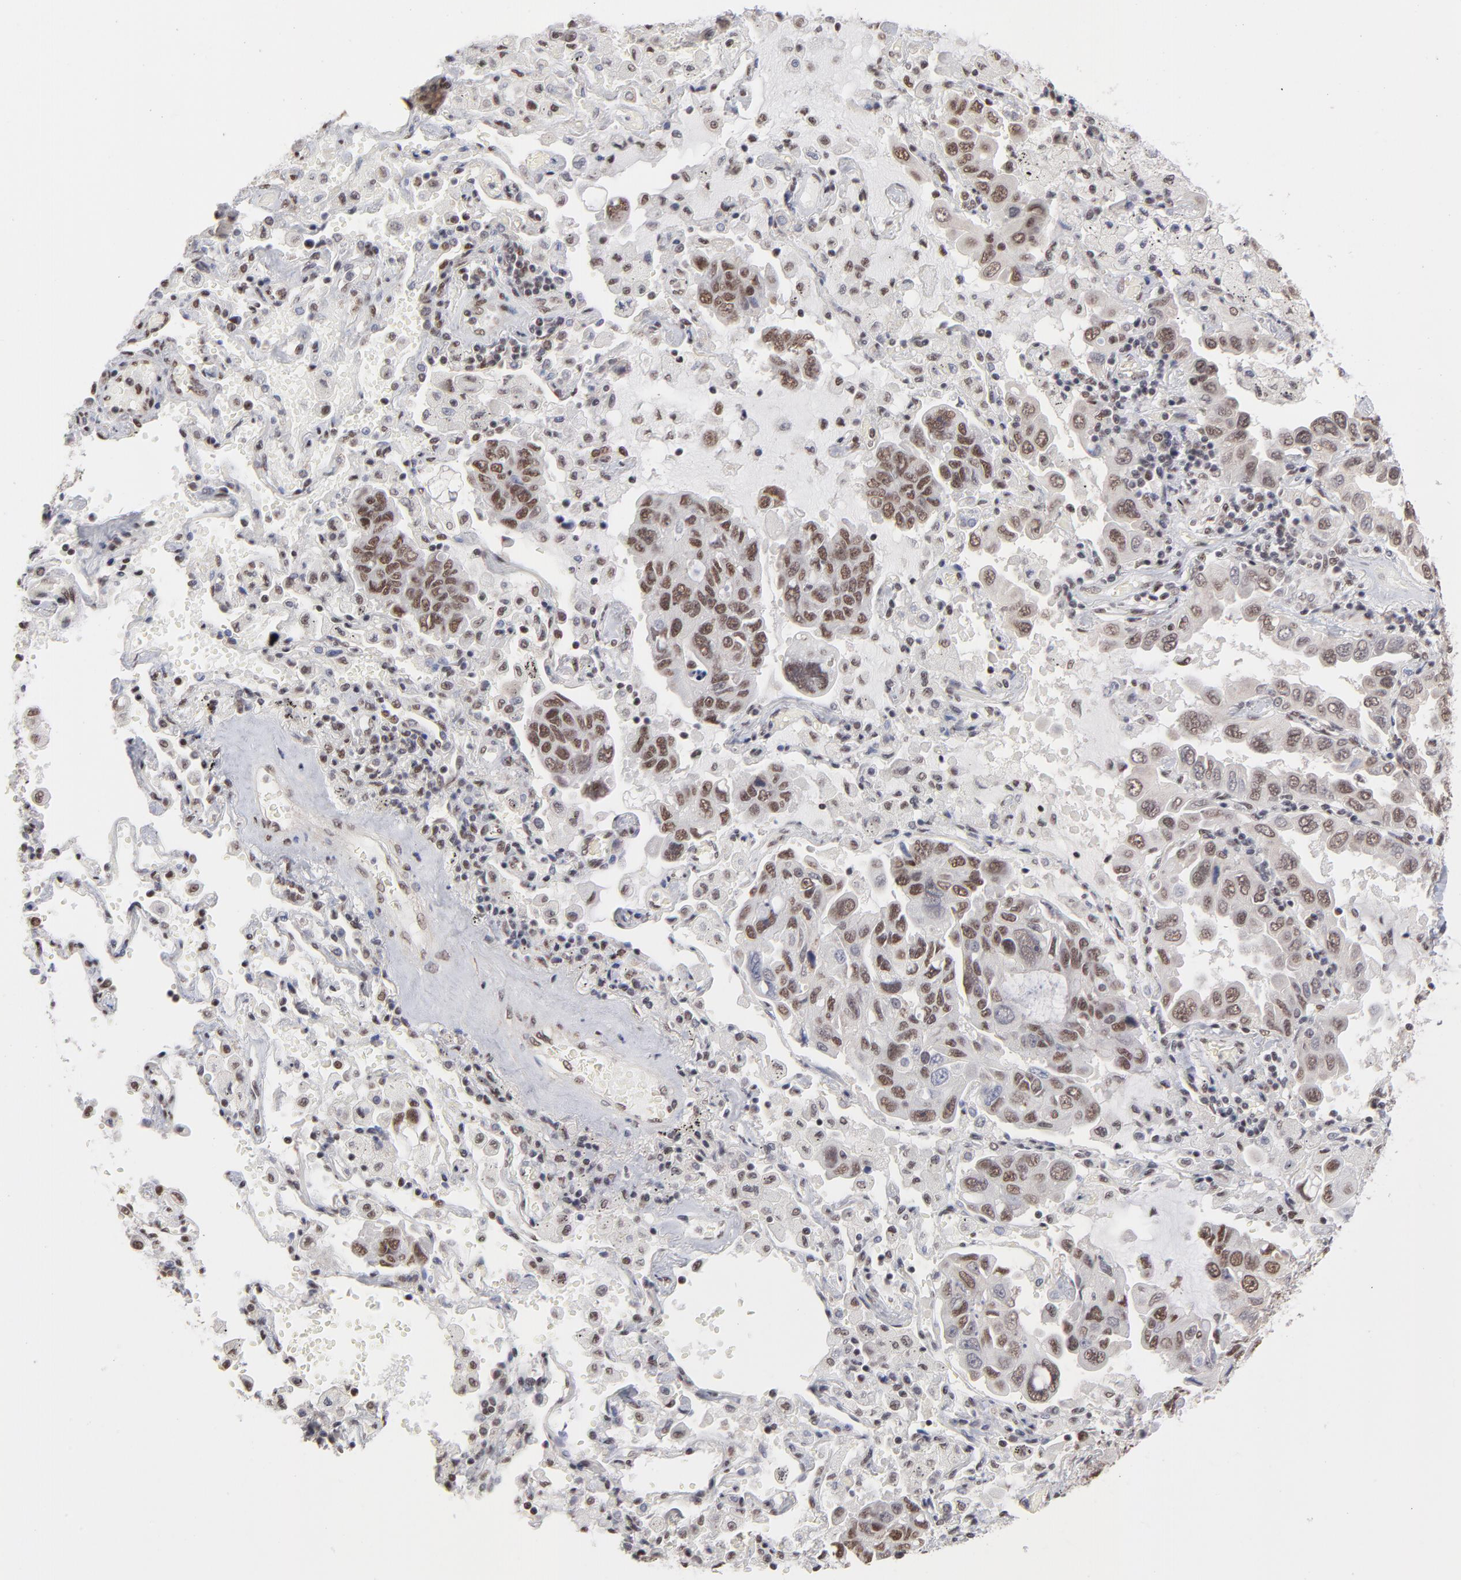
{"staining": {"intensity": "strong", "quantity": ">75%", "location": "nuclear"}, "tissue": "lung cancer", "cell_type": "Tumor cells", "image_type": "cancer", "snomed": [{"axis": "morphology", "description": "Adenocarcinoma, NOS"}, {"axis": "topography", "description": "Lung"}], "caption": "Human lung cancer stained for a protein (brown) displays strong nuclear positive positivity in about >75% of tumor cells.", "gene": "ZNF3", "patient": {"sex": "male", "age": 64}}